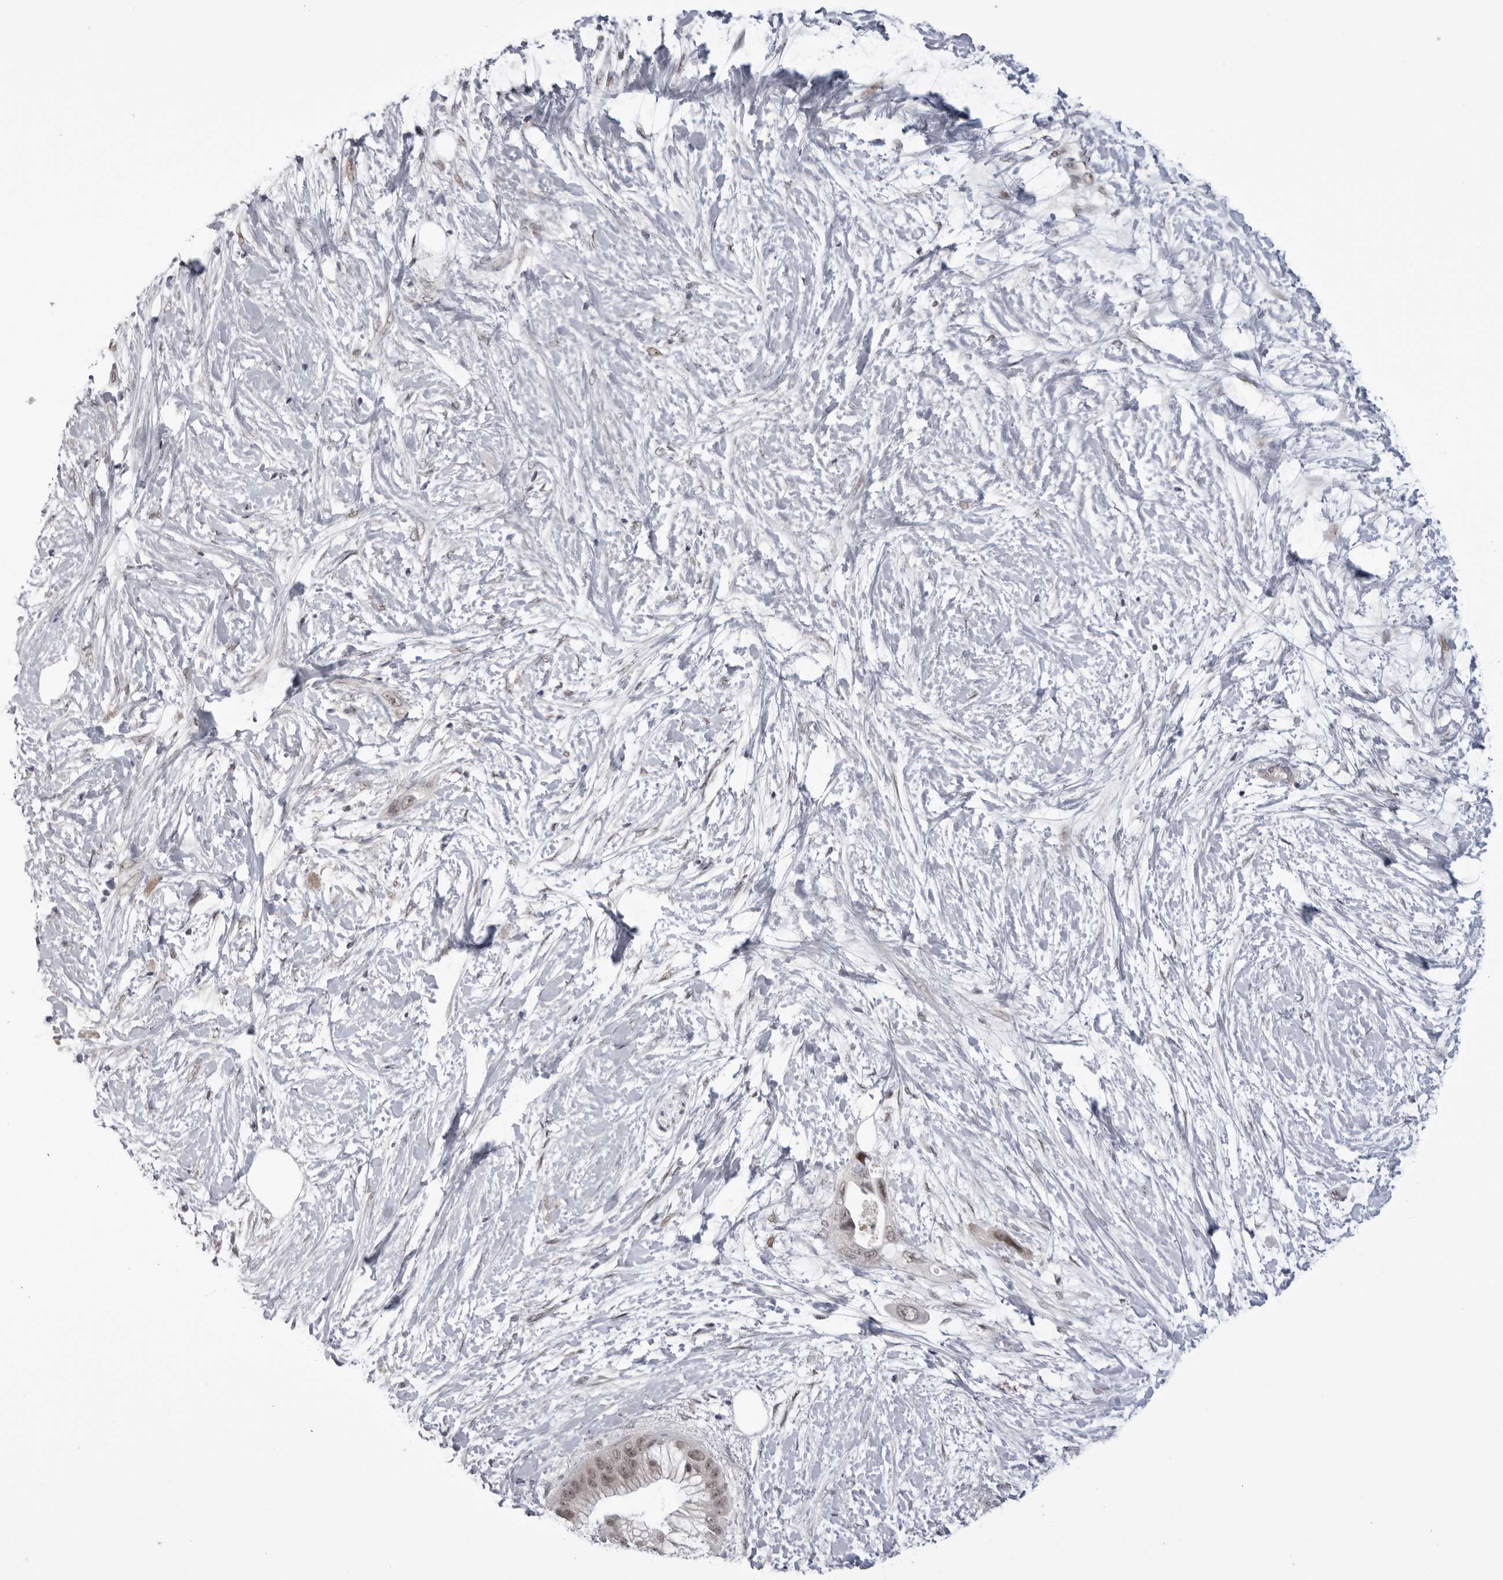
{"staining": {"intensity": "weak", "quantity": ">75%", "location": "nuclear"}, "tissue": "pancreatic cancer", "cell_type": "Tumor cells", "image_type": "cancer", "snomed": [{"axis": "morphology", "description": "Adenocarcinoma, NOS"}, {"axis": "topography", "description": "Pancreas"}], "caption": "Protein analysis of pancreatic cancer (adenocarcinoma) tissue exhibits weak nuclear positivity in about >75% of tumor cells.", "gene": "ALPK2", "patient": {"sex": "male", "age": 53}}